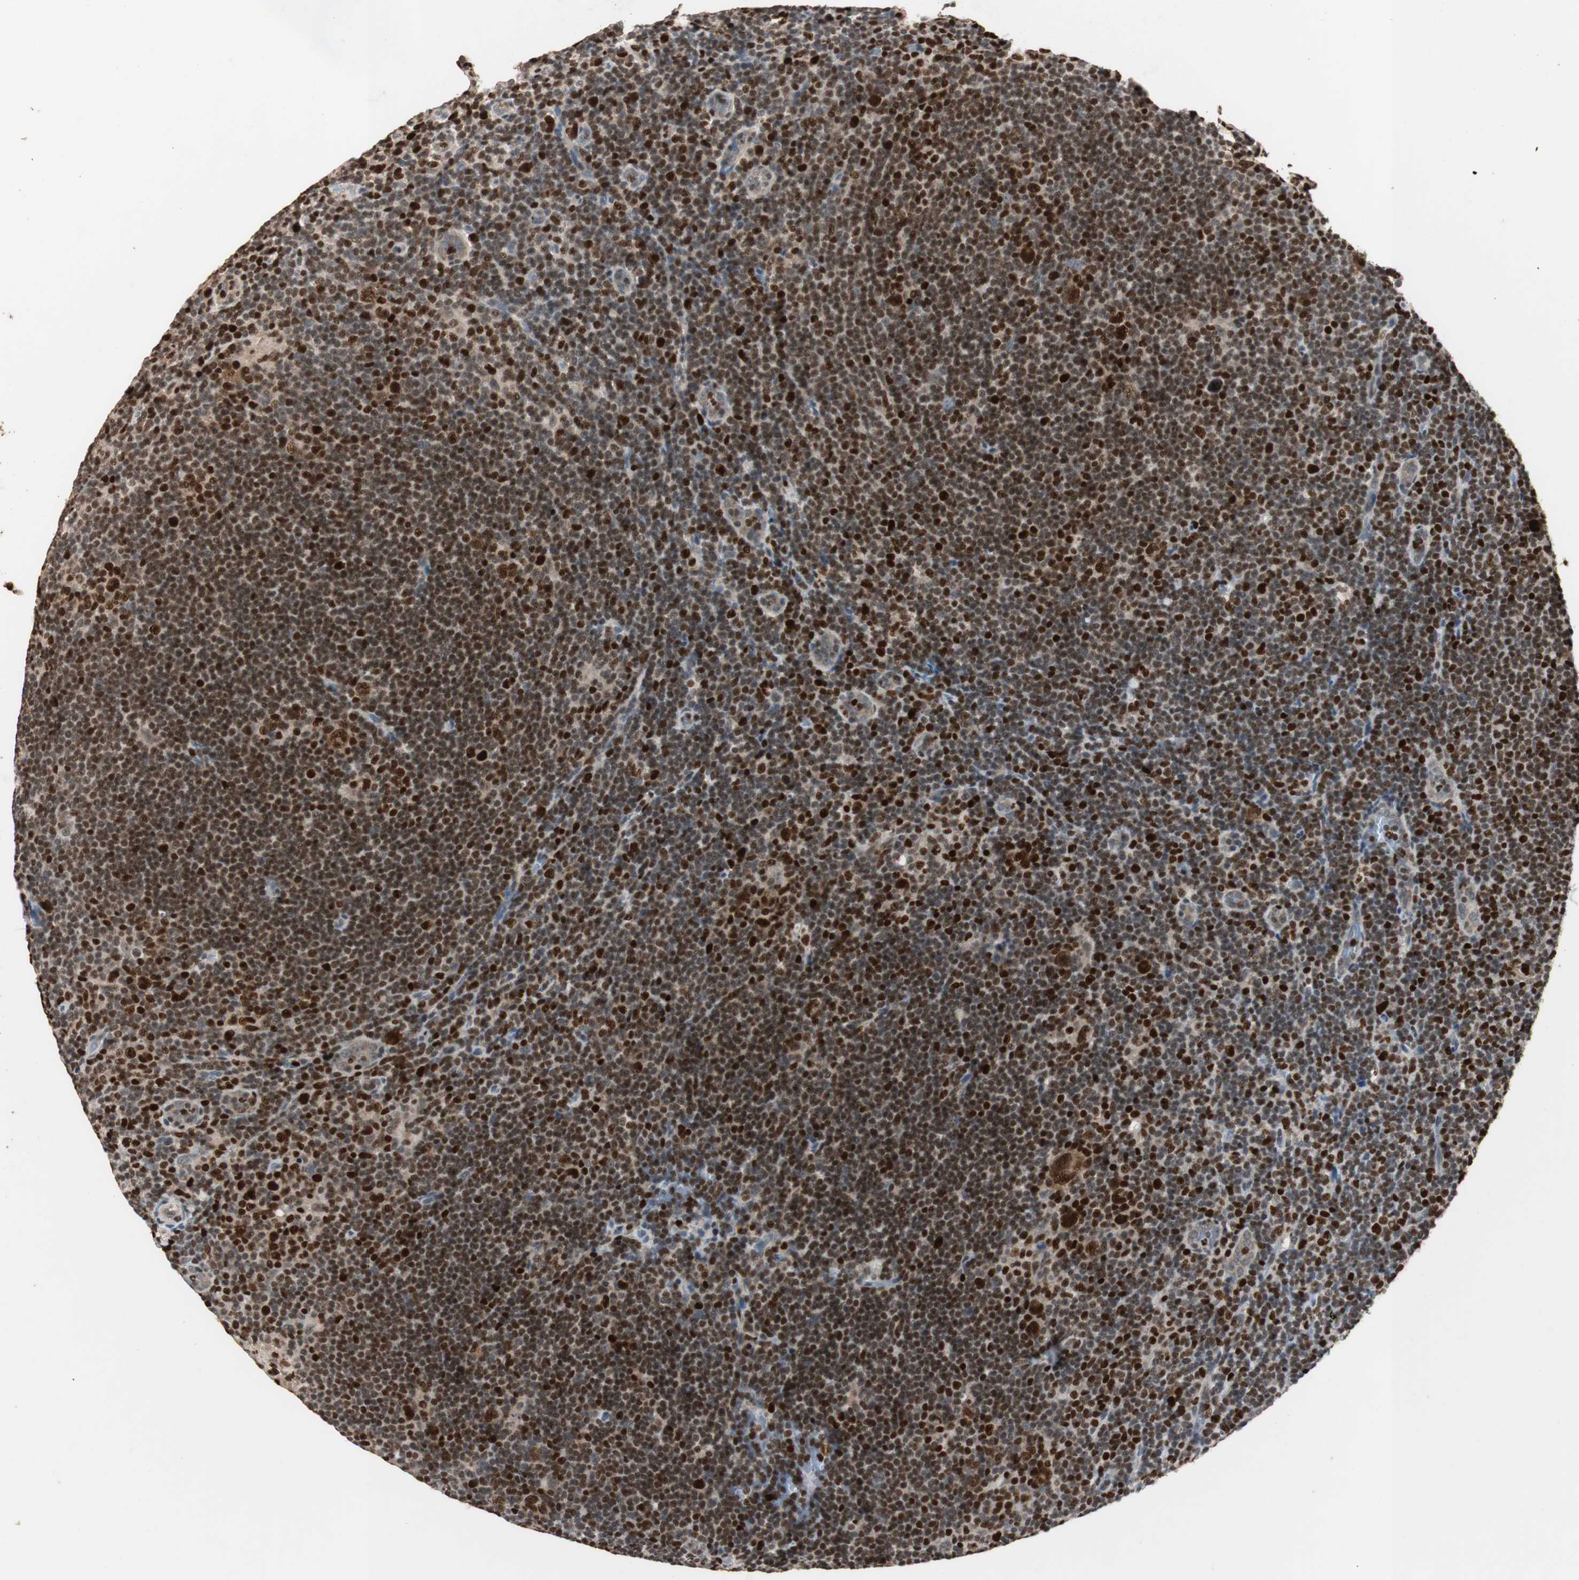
{"staining": {"intensity": "strong", "quantity": ">75%", "location": "nuclear"}, "tissue": "lymphoma", "cell_type": "Tumor cells", "image_type": "cancer", "snomed": [{"axis": "morphology", "description": "Hodgkin's disease, NOS"}, {"axis": "topography", "description": "Lymph node"}], "caption": "IHC image of human lymphoma stained for a protein (brown), which shows high levels of strong nuclear staining in about >75% of tumor cells.", "gene": "FEN1", "patient": {"sex": "female", "age": 57}}